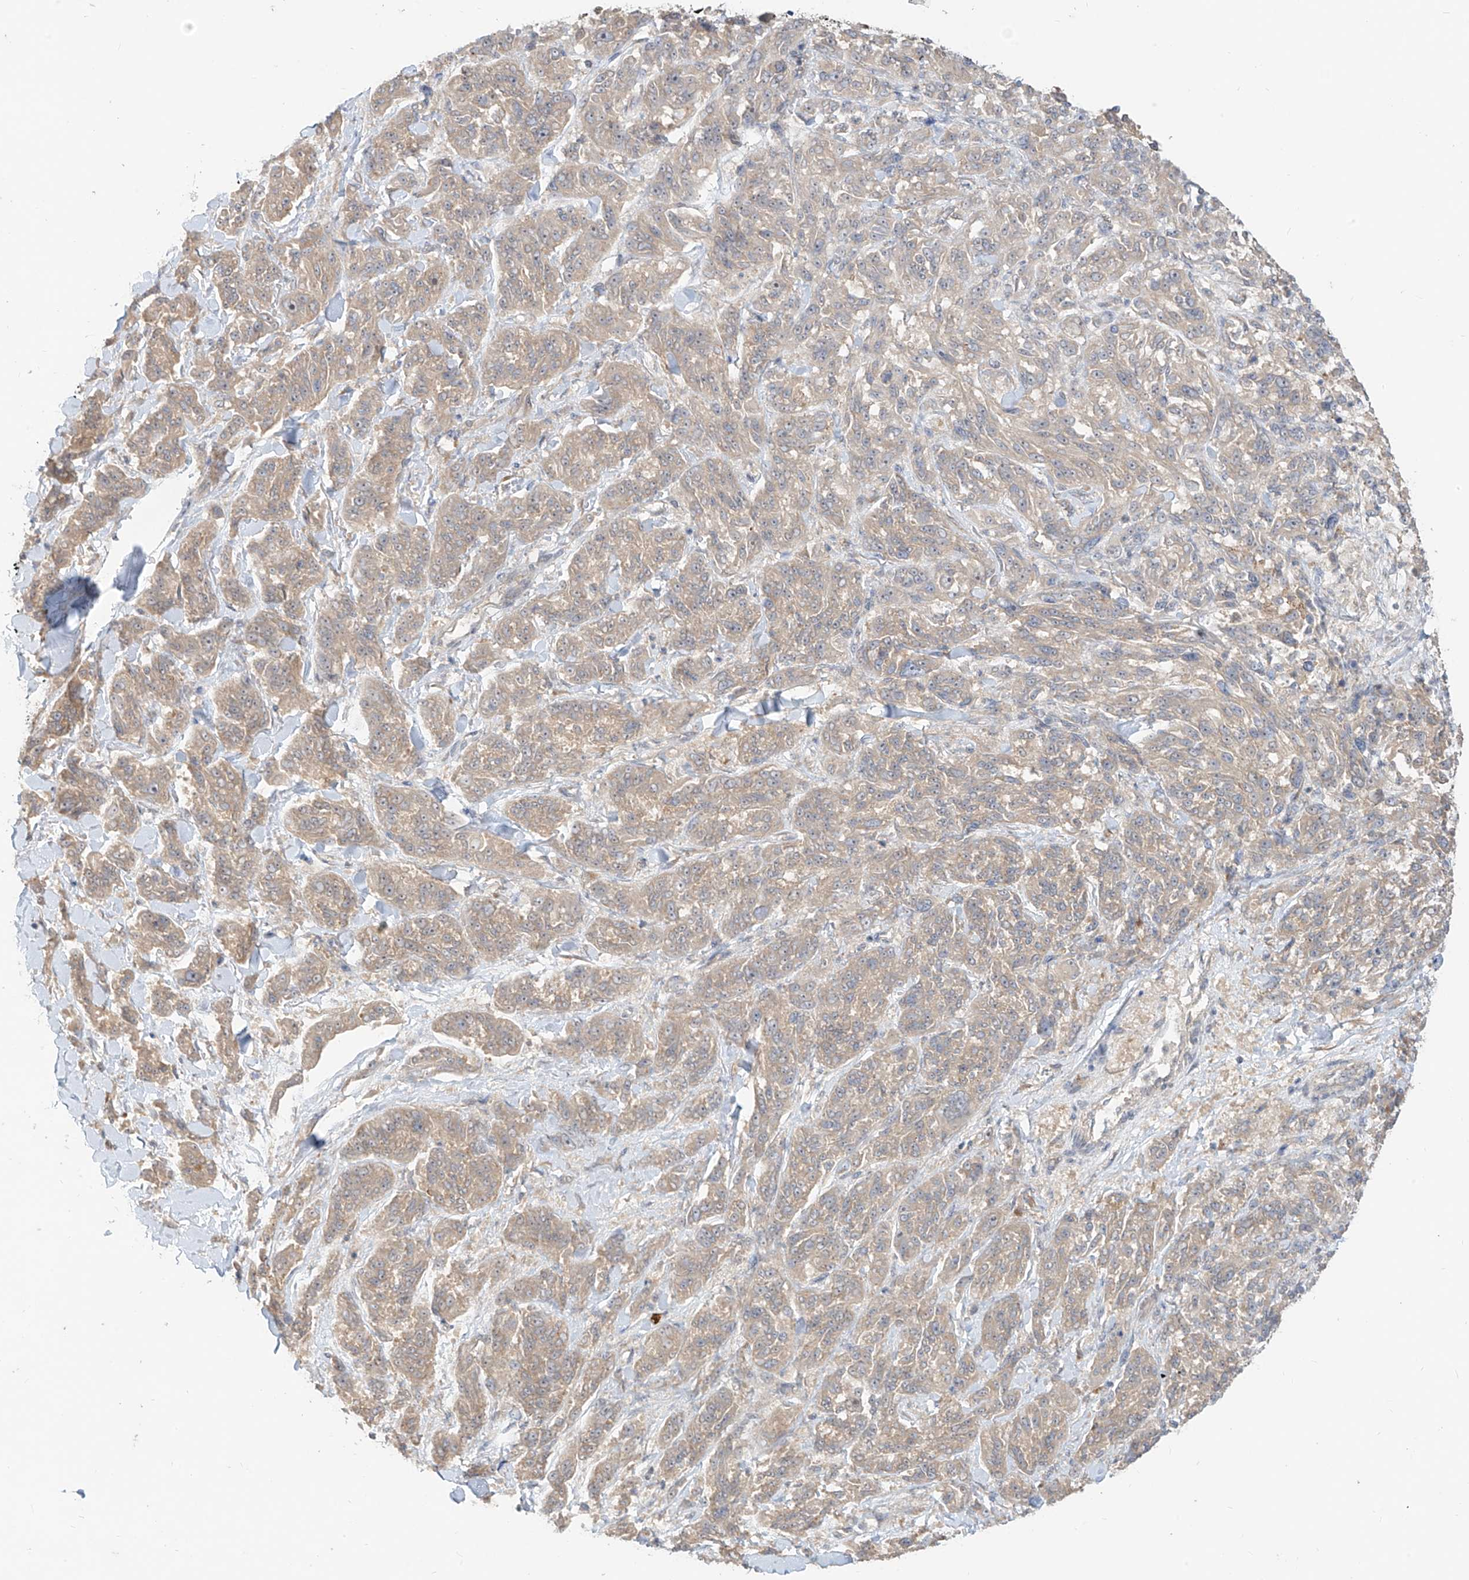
{"staining": {"intensity": "weak", "quantity": "25%-75%", "location": "cytoplasmic/membranous"}, "tissue": "melanoma", "cell_type": "Tumor cells", "image_type": "cancer", "snomed": [{"axis": "morphology", "description": "Malignant melanoma, NOS"}, {"axis": "topography", "description": "Skin"}], "caption": "Malignant melanoma stained for a protein shows weak cytoplasmic/membranous positivity in tumor cells.", "gene": "MTUS2", "patient": {"sex": "male", "age": 53}}